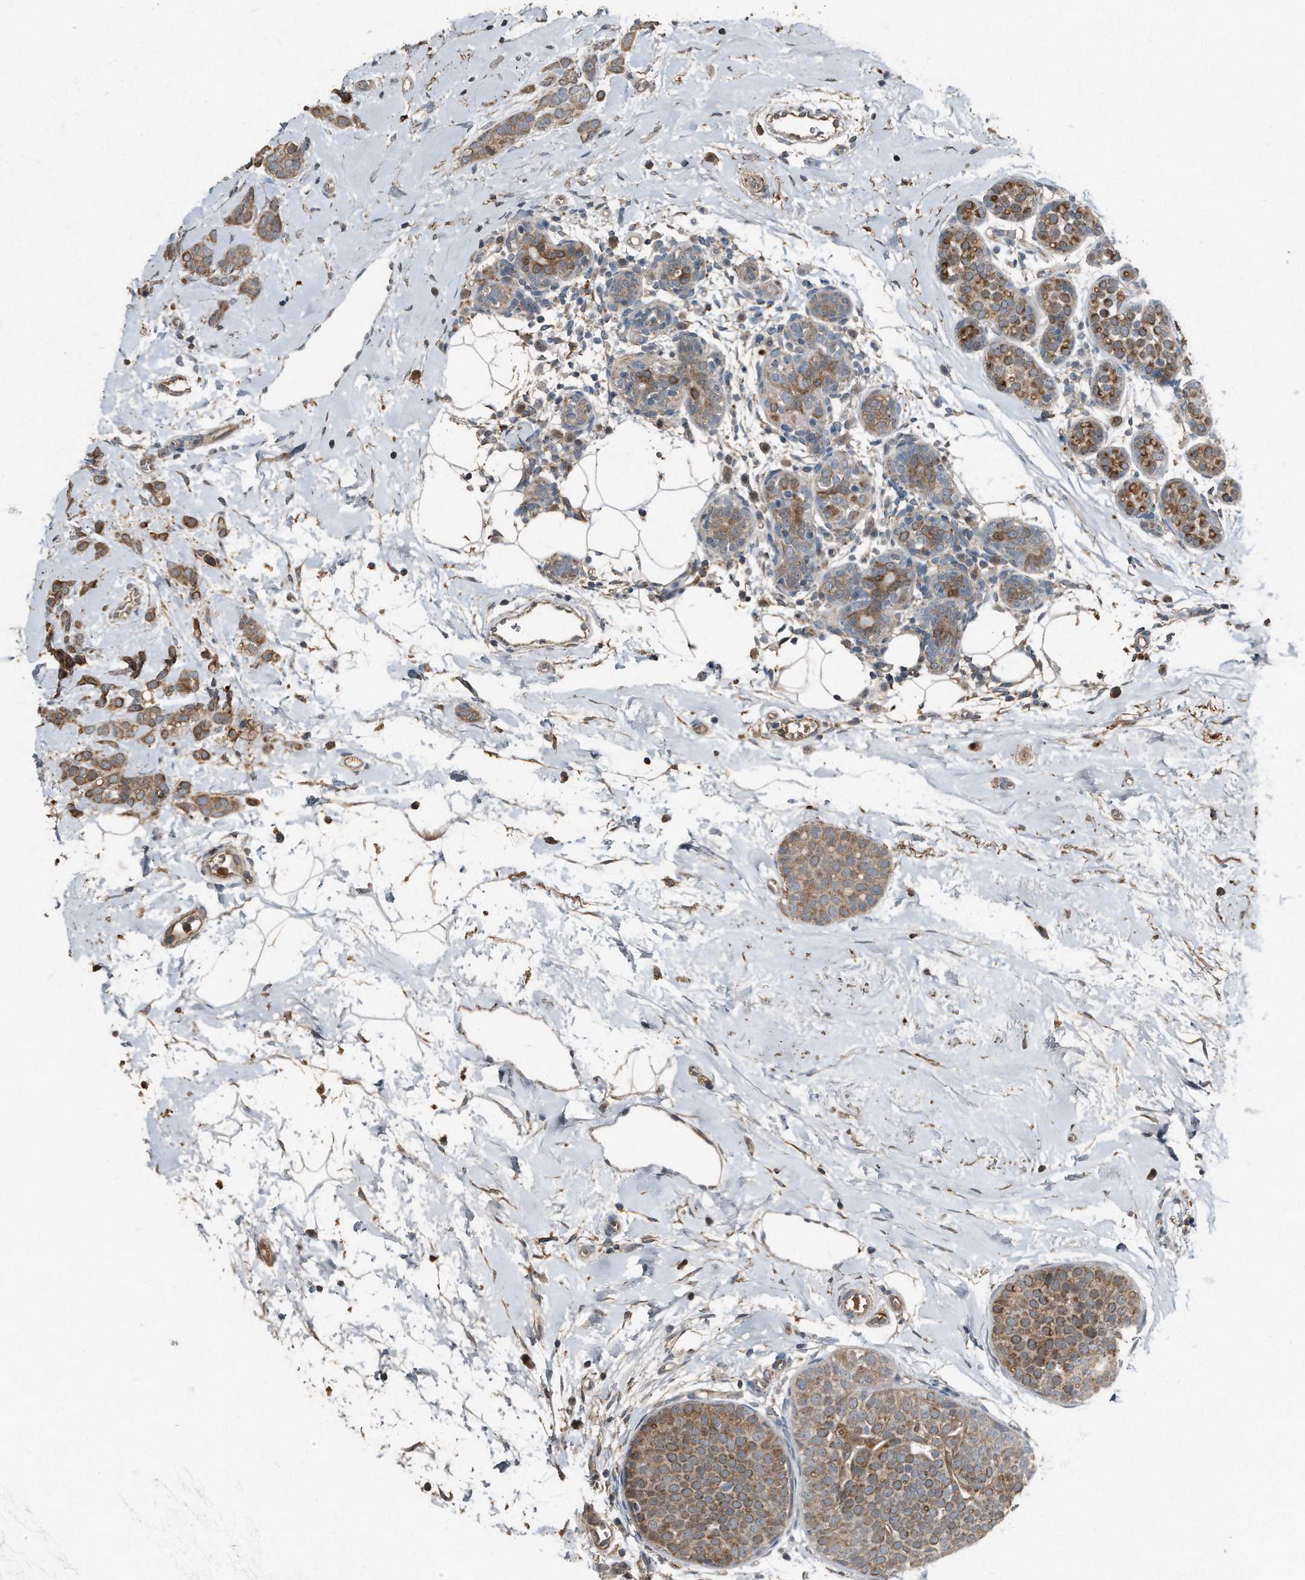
{"staining": {"intensity": "moderate", "quantity": ">75%", "location": "cytoplasmic/membranous"}, "tissue": "breast cancer", "cell_type": "Tumor cells", "image_type": "cancer", "snomed": [{"axis": "morphology", "description": "Lobular carcinoma, in situ"}, {"axis": "morphology", "description": "Lobular carcinoma"}, {"axis": "topography", "description": "Breast"}], "caption": "Moderate cytoplasmic/membranous protein expression is identified in about >75% of tumor cells in breast cancer.", "gene": "C9", "patient": {"sex": "female", "age": 41}}